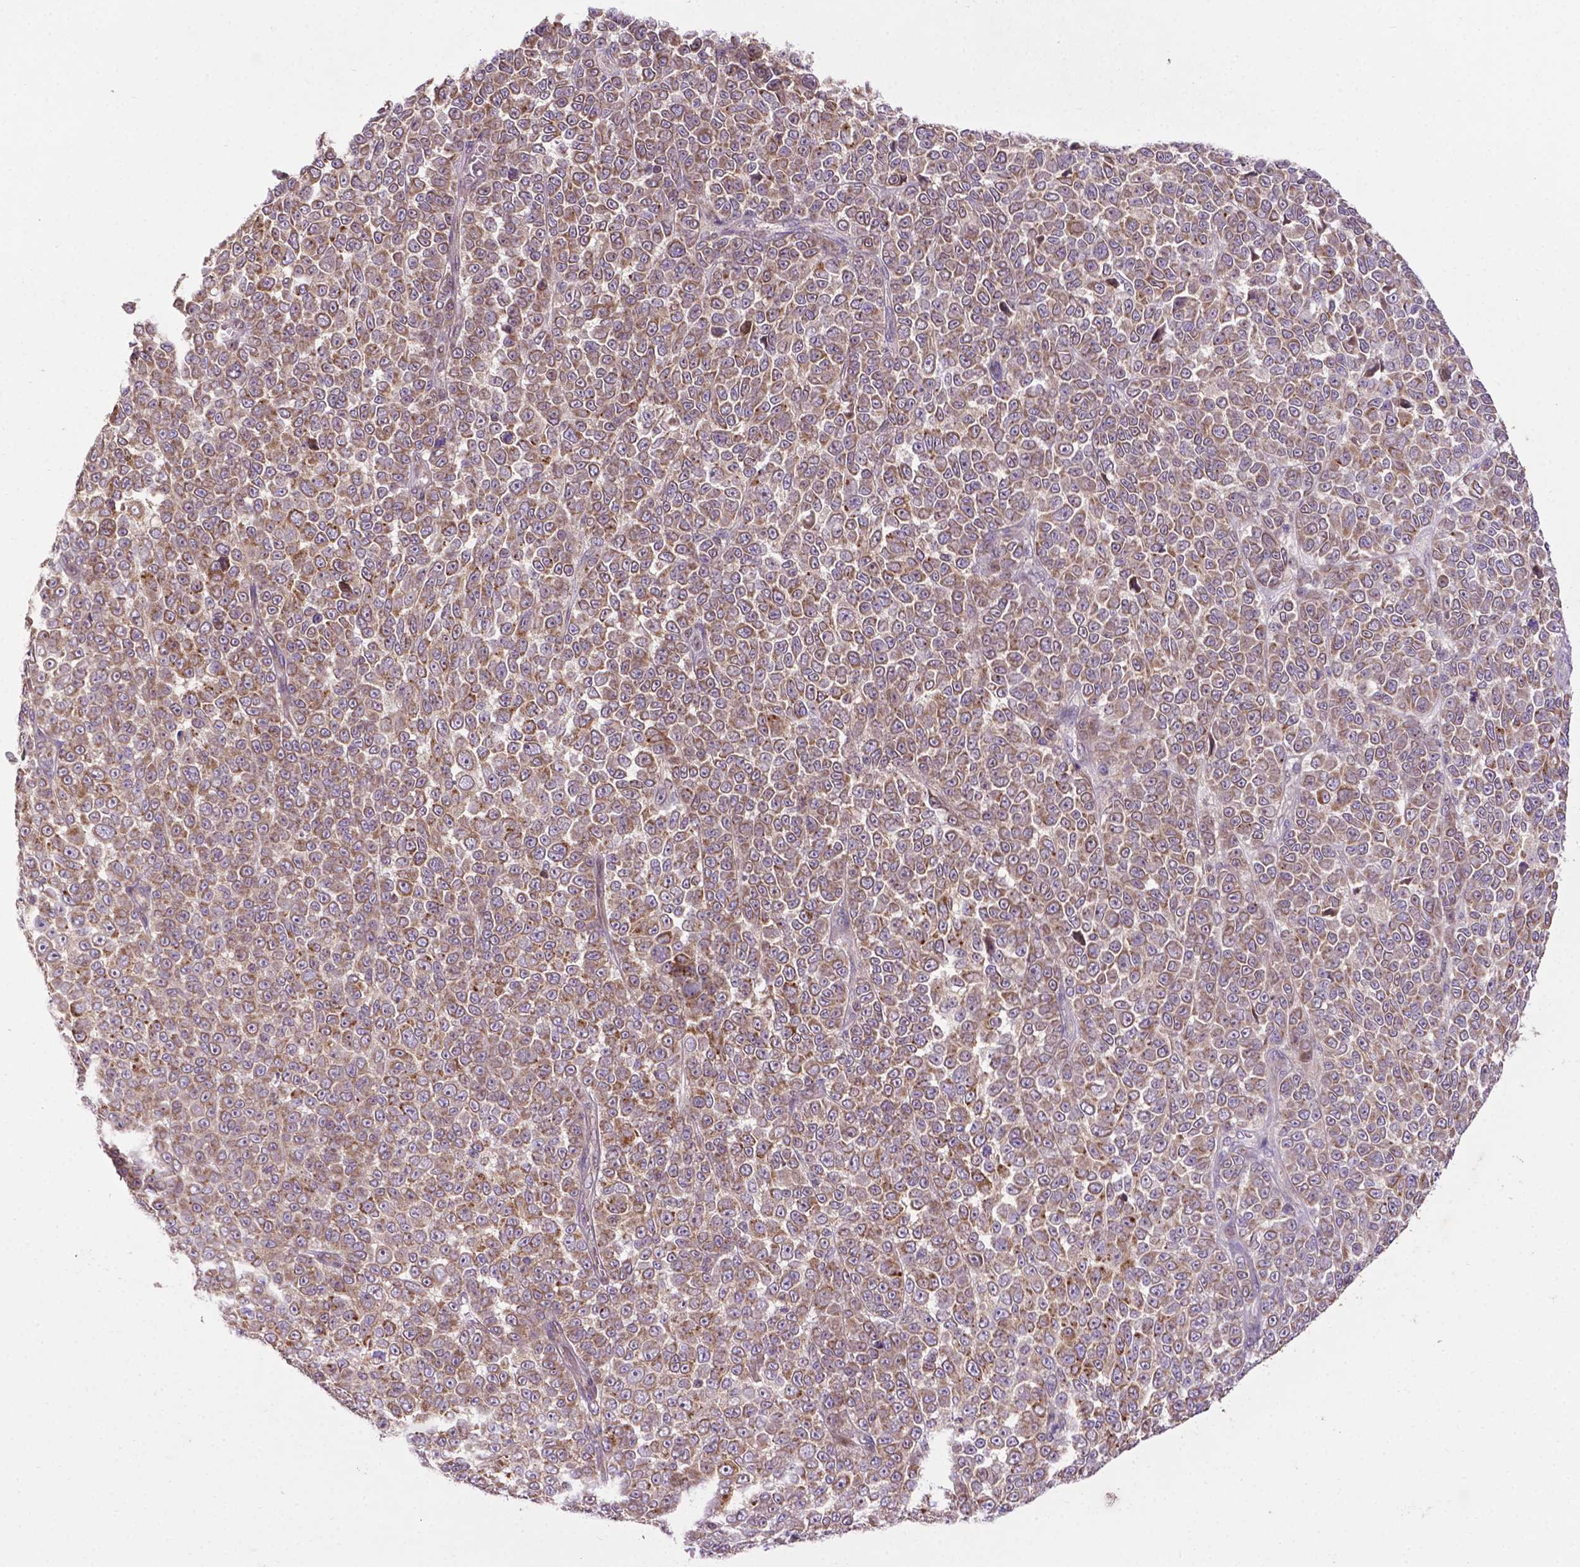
{"staining": {"intensity": "moderate", "quantity": ">75%", "location": "cytoplasmic/membranous"}, "tissue": "melanoma", "cell_type": "Tumor cells", "image_type": "cancer", "snomed": [{"axis": "morphology", "description": "Malignant melanoma, NOS"}, {"axis": "topography", "description": "Skin"}], "caption": "DAB immunohistochemical staining of human melanoma displays moderate cytoplasmic/membranous protein expression in approximately >75% of tumor cells.", "gene": "SPNS2", "patient": {"sex": "female", "age": 95}}